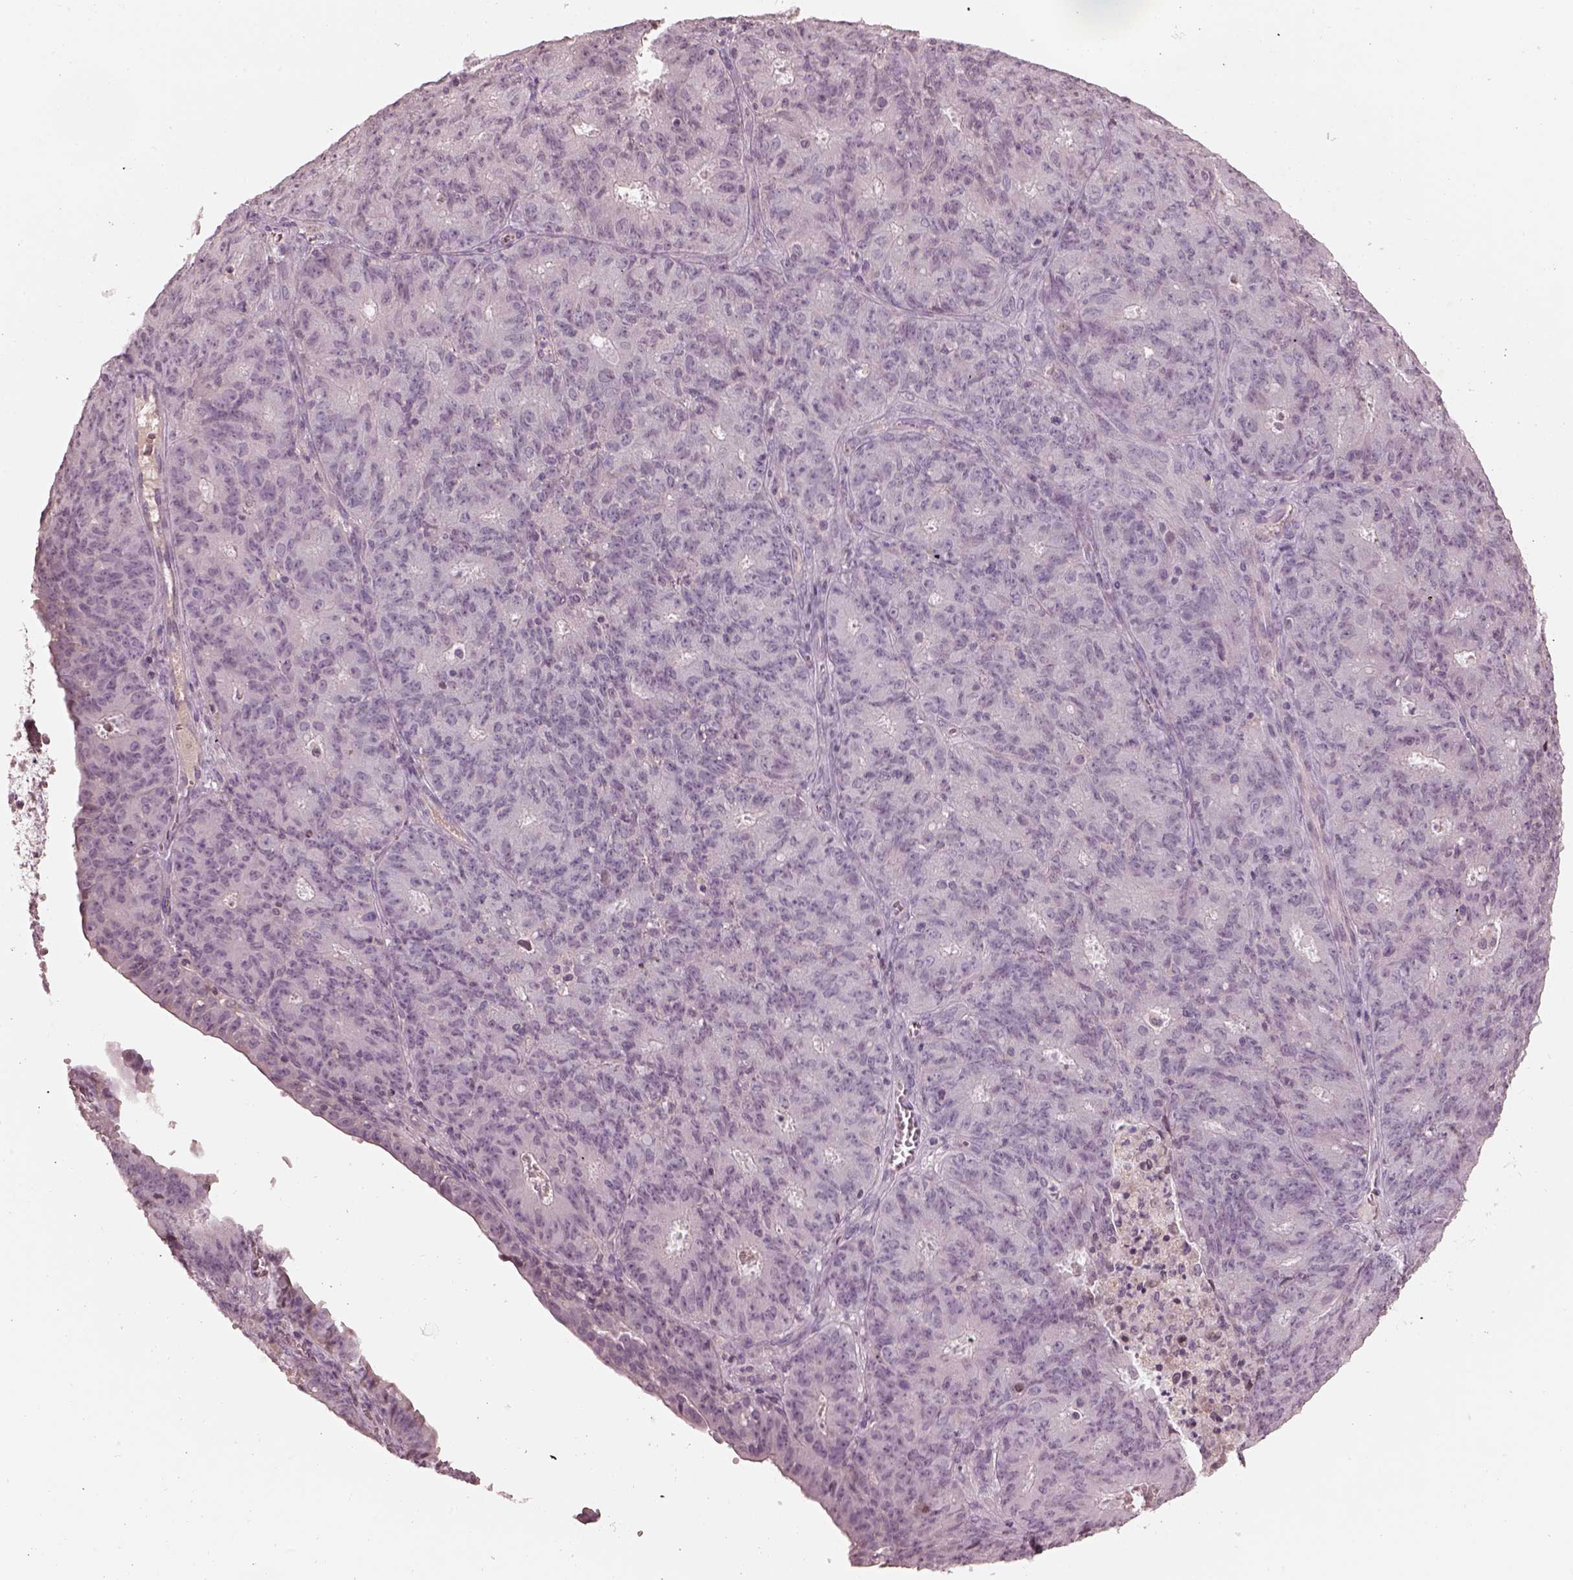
{"staining": {"intensity": "negative", "quantity": "none", "location": "none"}, "tissue": "ovarian cancer", "cell_type": "Tumor cells", "image_type": "cancer", "snomed": [{"axis": "morphology", "description": "Carcinoma, endometroid"}, {"axis": "topography", "description": "Ovary"}], "caption": "Immunohistochemistry histopathology image of neoplastic tissue: human ovarian endometroid carcinoma stained with DAB exhibits no significant protein positivity in tumor cells.", "gene": "TLX3", "patient": {"sex": "female", "age": 42}}